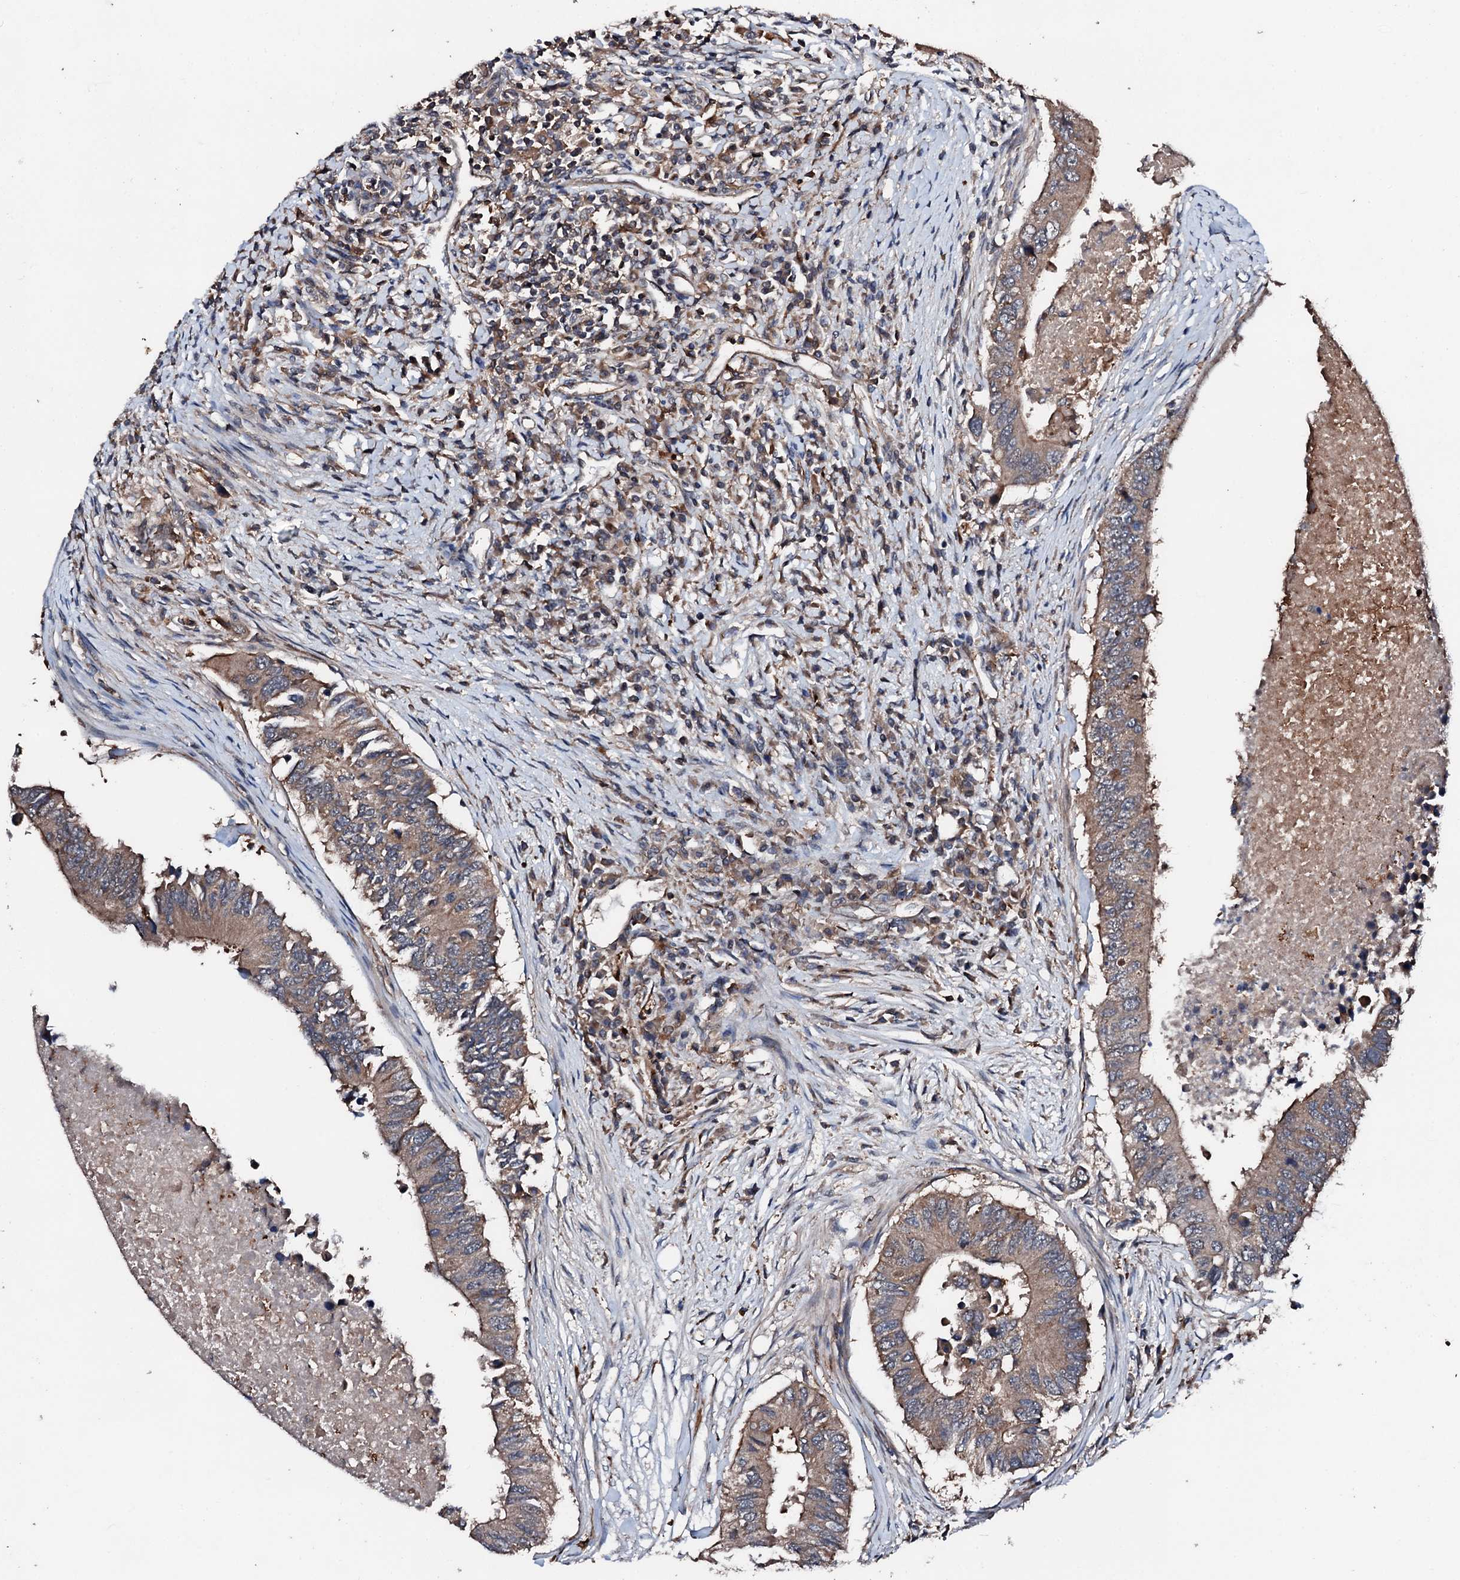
{"staining": {"intensity": "weak", "quantity": ">75%", "location": "cytoplasmic/membranous"}, "tissue": "colorectal cancer", "cell_type": "Tumor cells", "image_type": "cancer", "snomed": [{"axis": "morphology", "description": "Adenocarcinoma, NOS"}, {"axis": "topography", "description": "Colon"}], "caption": "Human adenocarcinoma (colorectal) stained with a protein marker demonstrates weak staining in tumor cells.", "gene": "FGD4", "patient": {"sex": "male", "age": 71}}